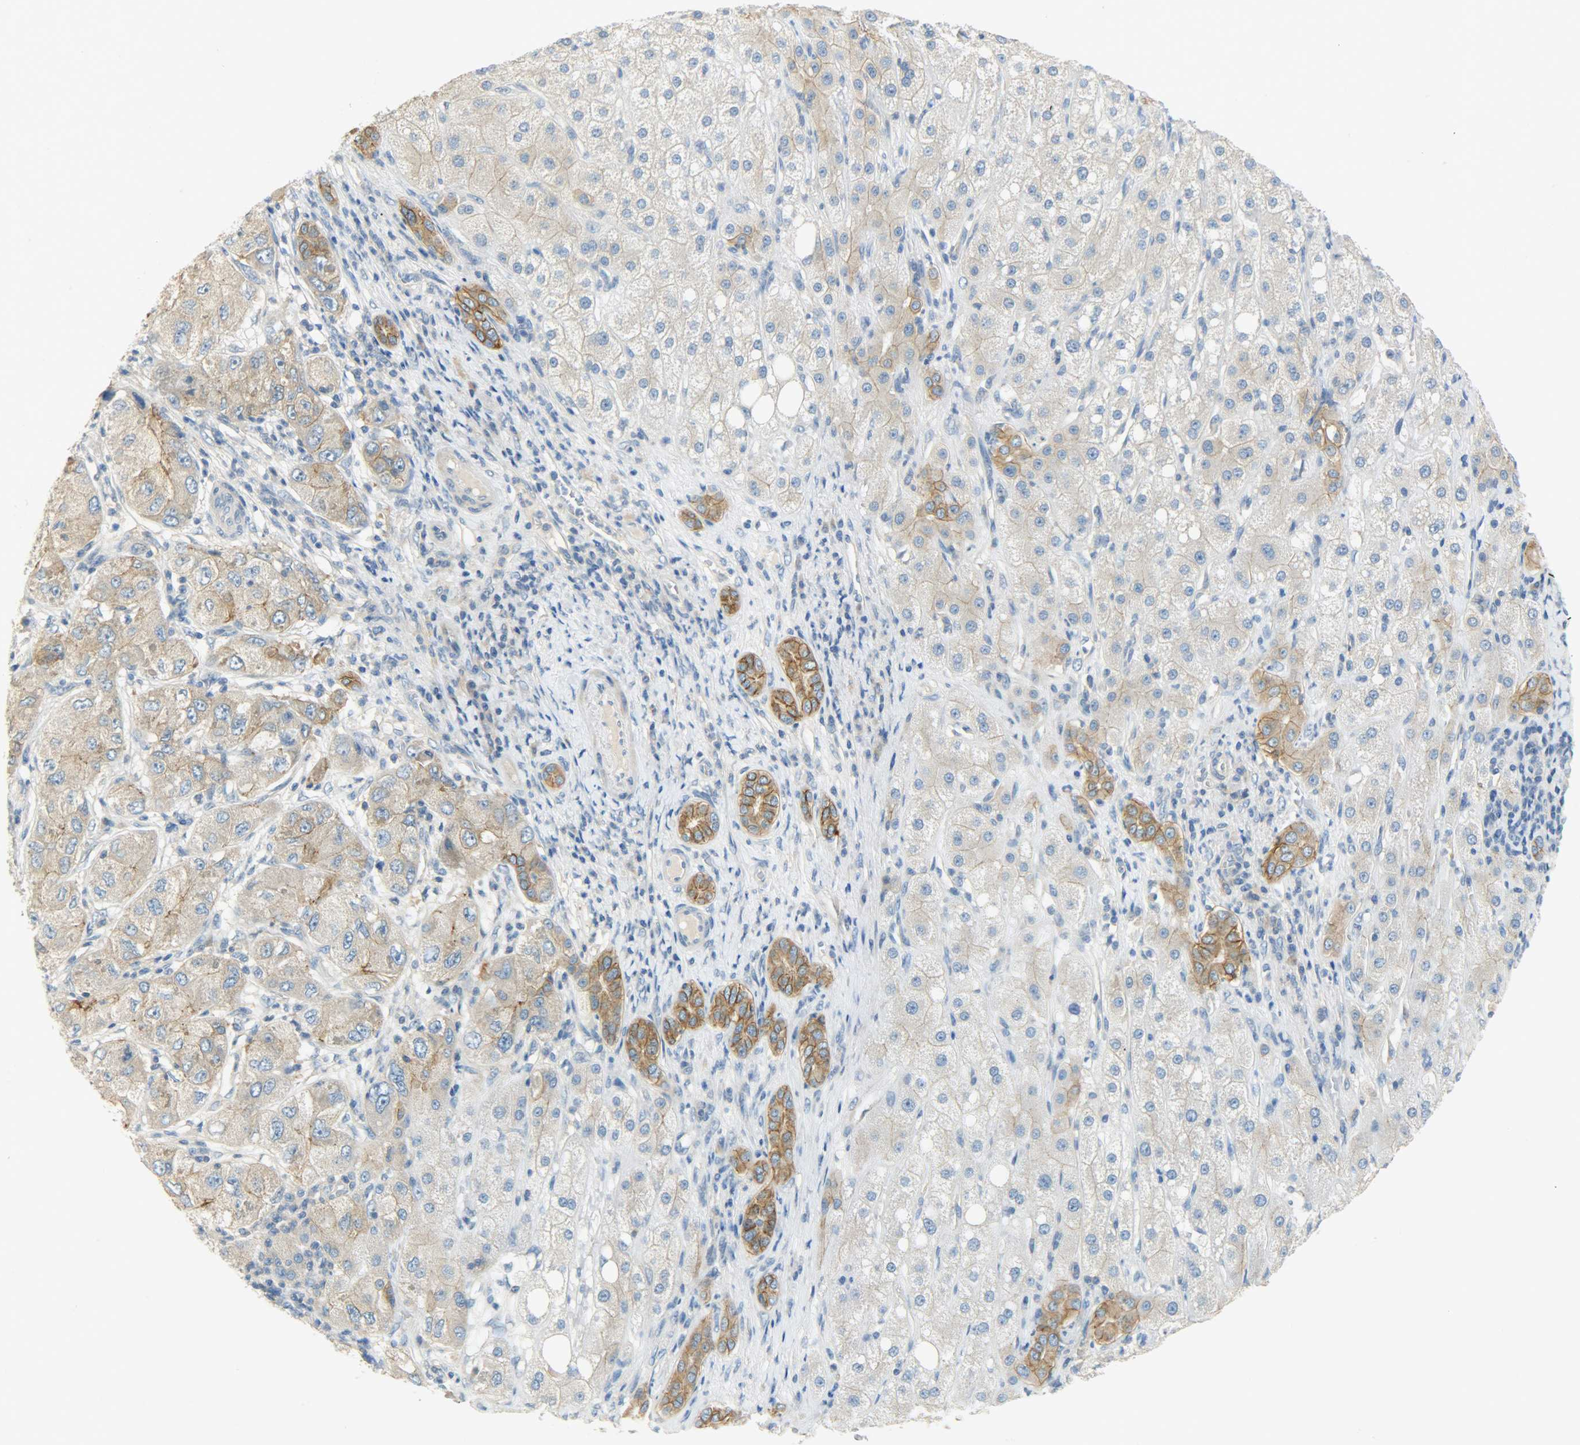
{"staining": {"intensity": "moderate", "quantity": ">75%", "location": "cytoplasmic/membranous"}, "tissue": "liver cancer", "cell_type": "Tumor cells", "image_type": "cancer", "snomed": [{"axis": "morphology", "description": "Carcinoma, Hepatocellular, NOS"}, {"axis": "topography", "description": "Liver"}], "caption": "Immunohistochemistry staining of liver cancer, which demonstrates medium levels of moderate cytoplasmic/membranous positivity in approximately >75% of tumor cells indicating moderate cytoplasmic/membranous protein positivity. The staining was performed using DAB (3,3'-diaminobenzidine) (brown) for protein detection and nuclei were counterstained in hematoxylin (blue).", "gene": "DSG2", "patient": {"sex": "male", "age": 80}}